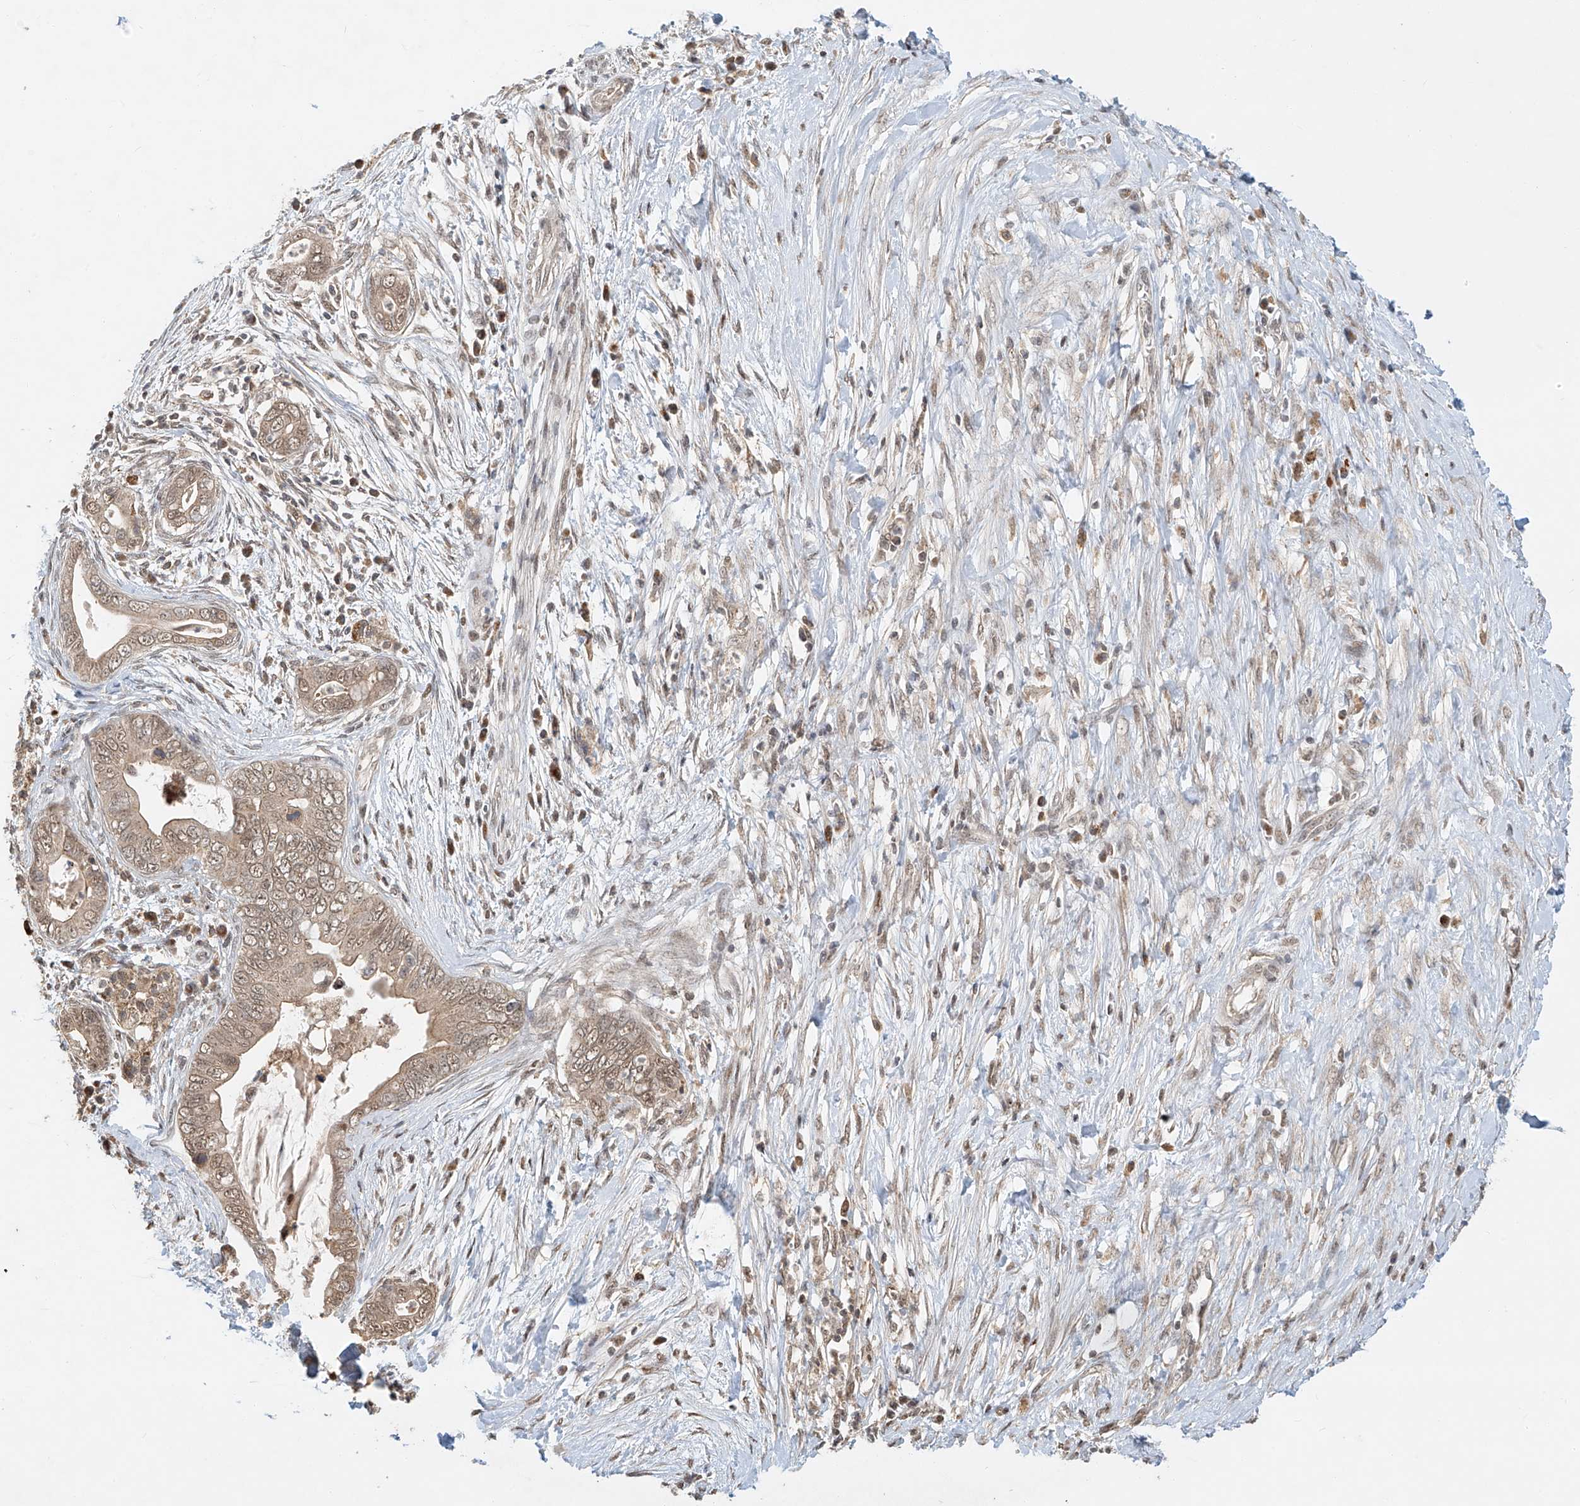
{"staining": {"intensity": "weak", "quantity": ">75%", "location": "cytoplasmic/membranous,nuclear"}, "tissue": "pancreatic cancer", "cell_type": "Tumor cells", "image_type": "cancer", "snomed": [{"axis": "morphology", "description": "Adenocarcinoma, NOS"}, {"axis": "topography", "description": "Pancreas"}], "caption": "Weak cytoplasmic/membranous and nuclear staining is seen in about >75% of tumor cells in pancreatic cancer (adenocarcinoma).", "gene": "SYTL3", "patient": {"sex": "male", "age": 75}}